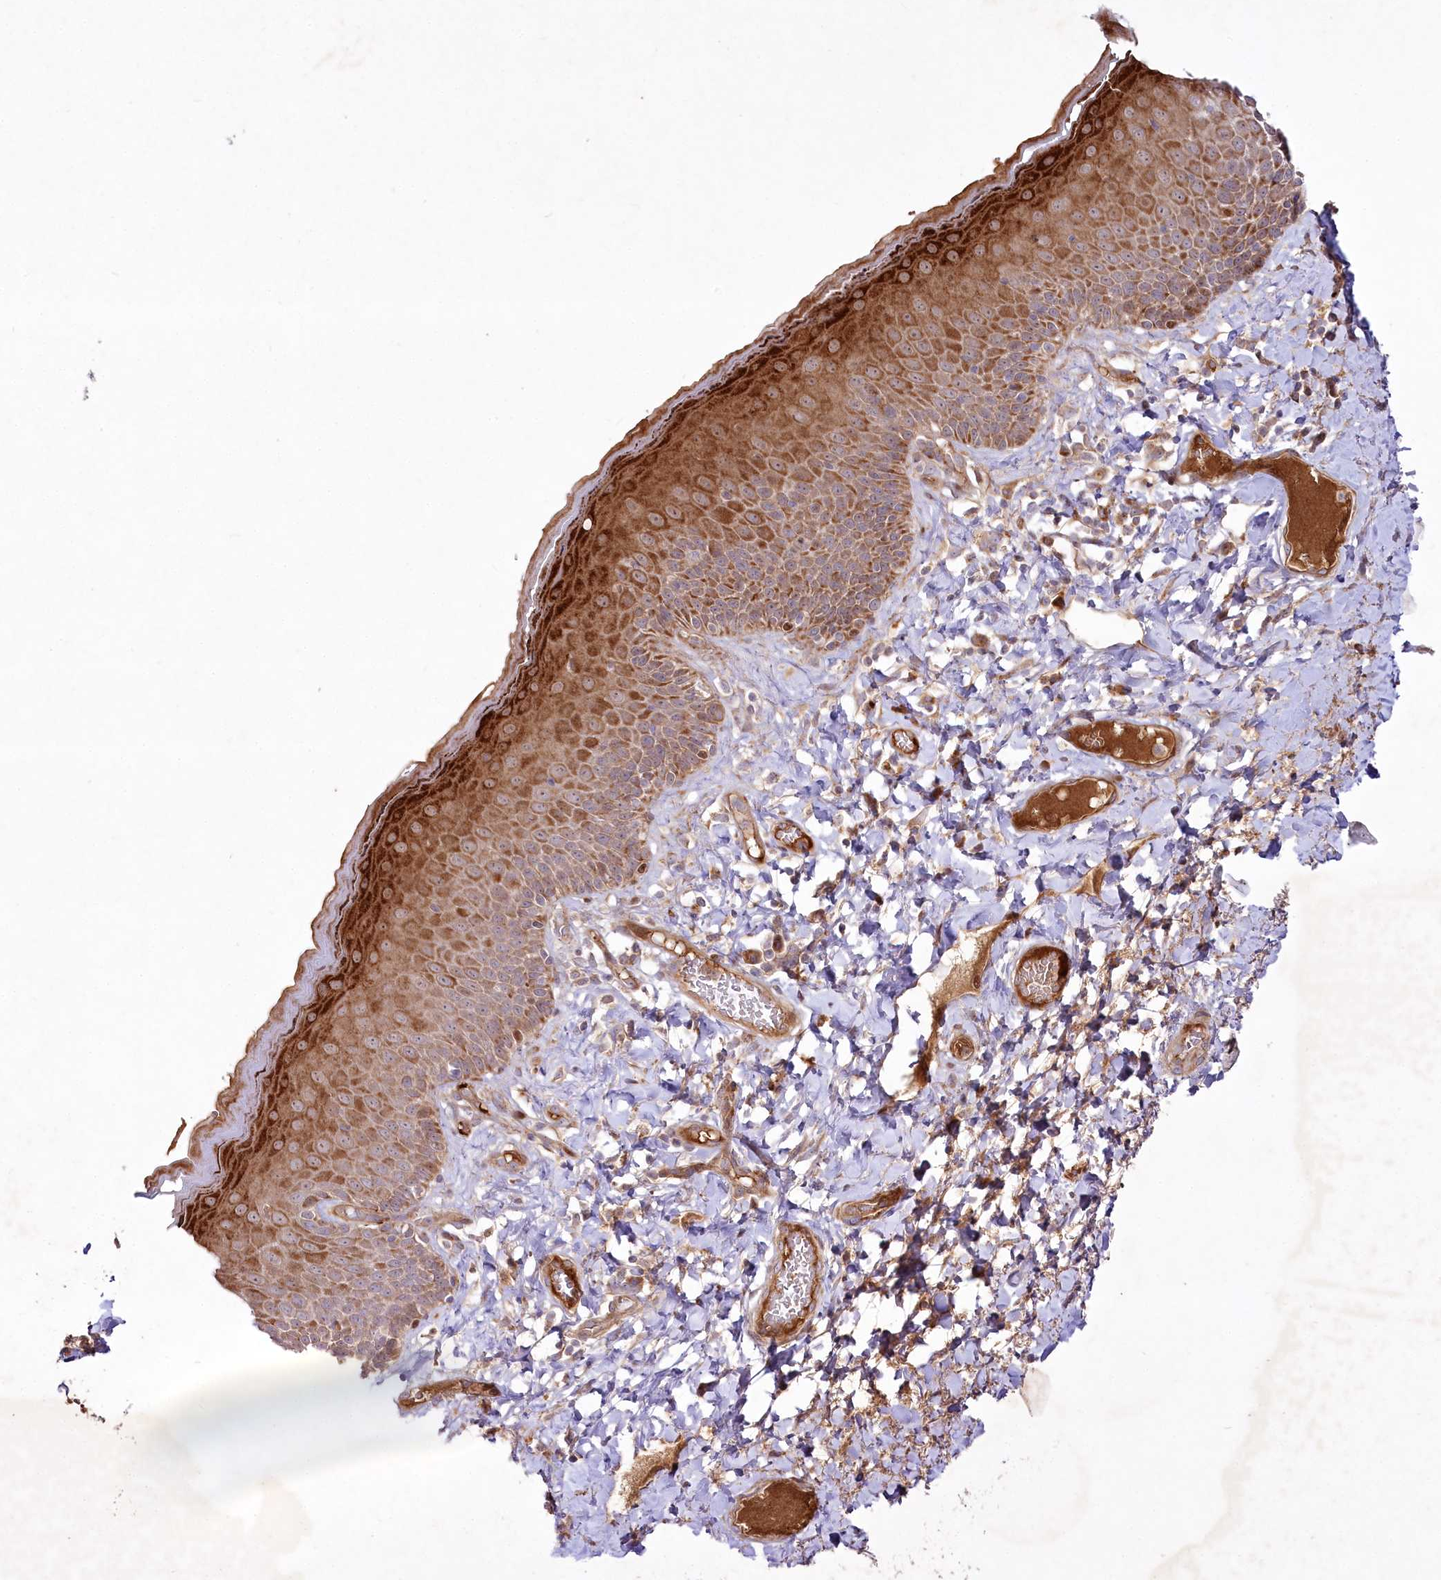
{"staining": {"intensity": "strong", "quantity": ">75%", "location": "cytoplasmic/membranous"}, "tissue": "skin", "cell_type": "Epidermal cells", "image_type": "normal", "snomed": [{"axis": "morphology", "description": "Normal tissue, NOS"}, {"axis": "topography", "description": "Anal"}], "caption": "Immunohistochemistry (IHC) histopathology image of unremarkable human skin stained for a protein (brown), which displays high levels of strong cytoplasmic/membranous staining in approximately >75% of epidermal cells.", "gene": "PSTK", "patient": {"sex": "male", "age": 69}}